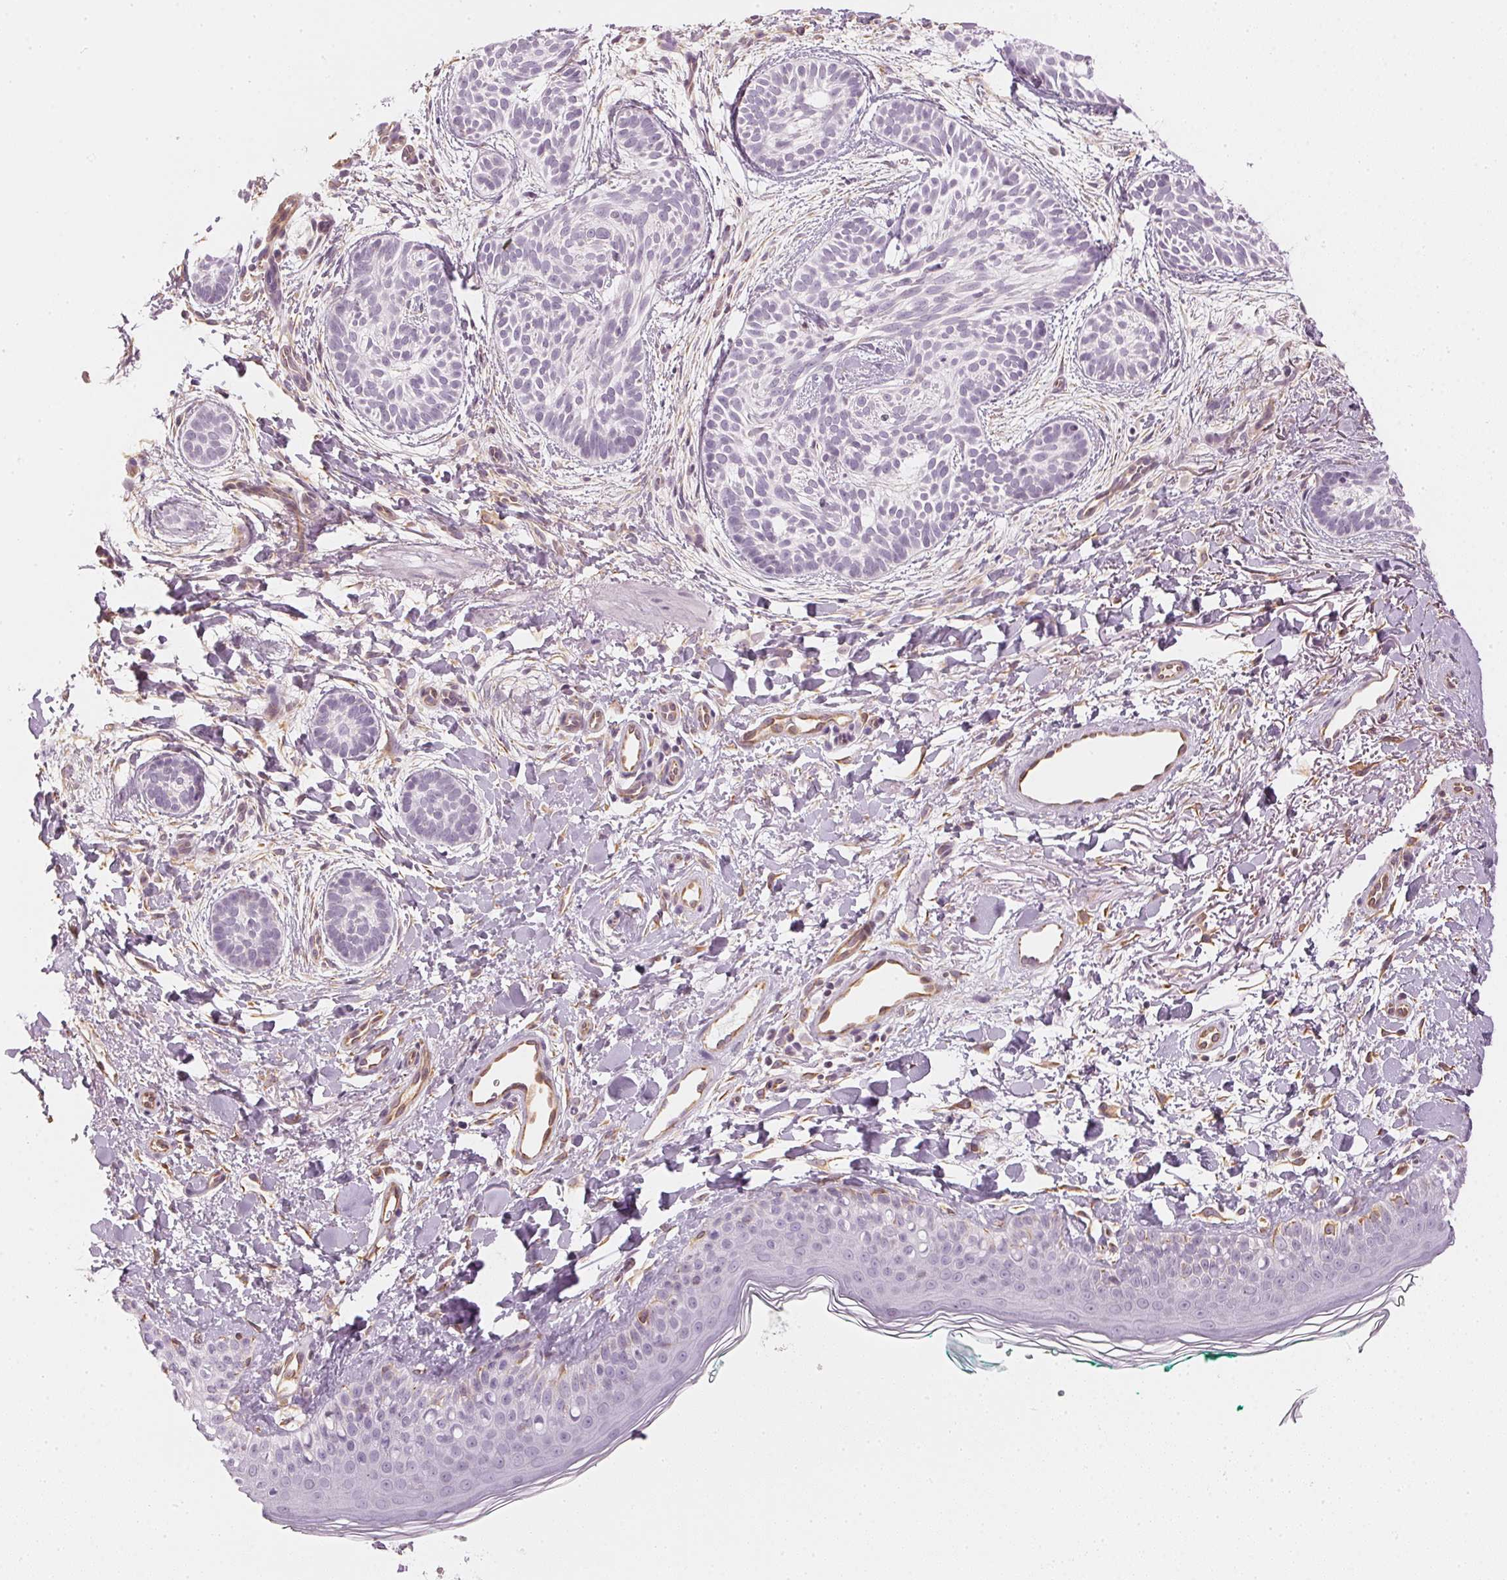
{"staining": {"intensity": "negative", "quantity": "none", "location": "none"}, "tissue": "skin cancer", "cell_type": "Tumor cells", "image_type": "cancer", "snomed": [{"axis": "morphology", "description": "Basal cell carcinoma"}, {"axis": "topography", "description": "Skin"}], "caption": "Tumor cells show no significant staining in basal cell carcinoma (skin).", "gene": "APLP1", "patient": {"sex": "male", "age": 63}}